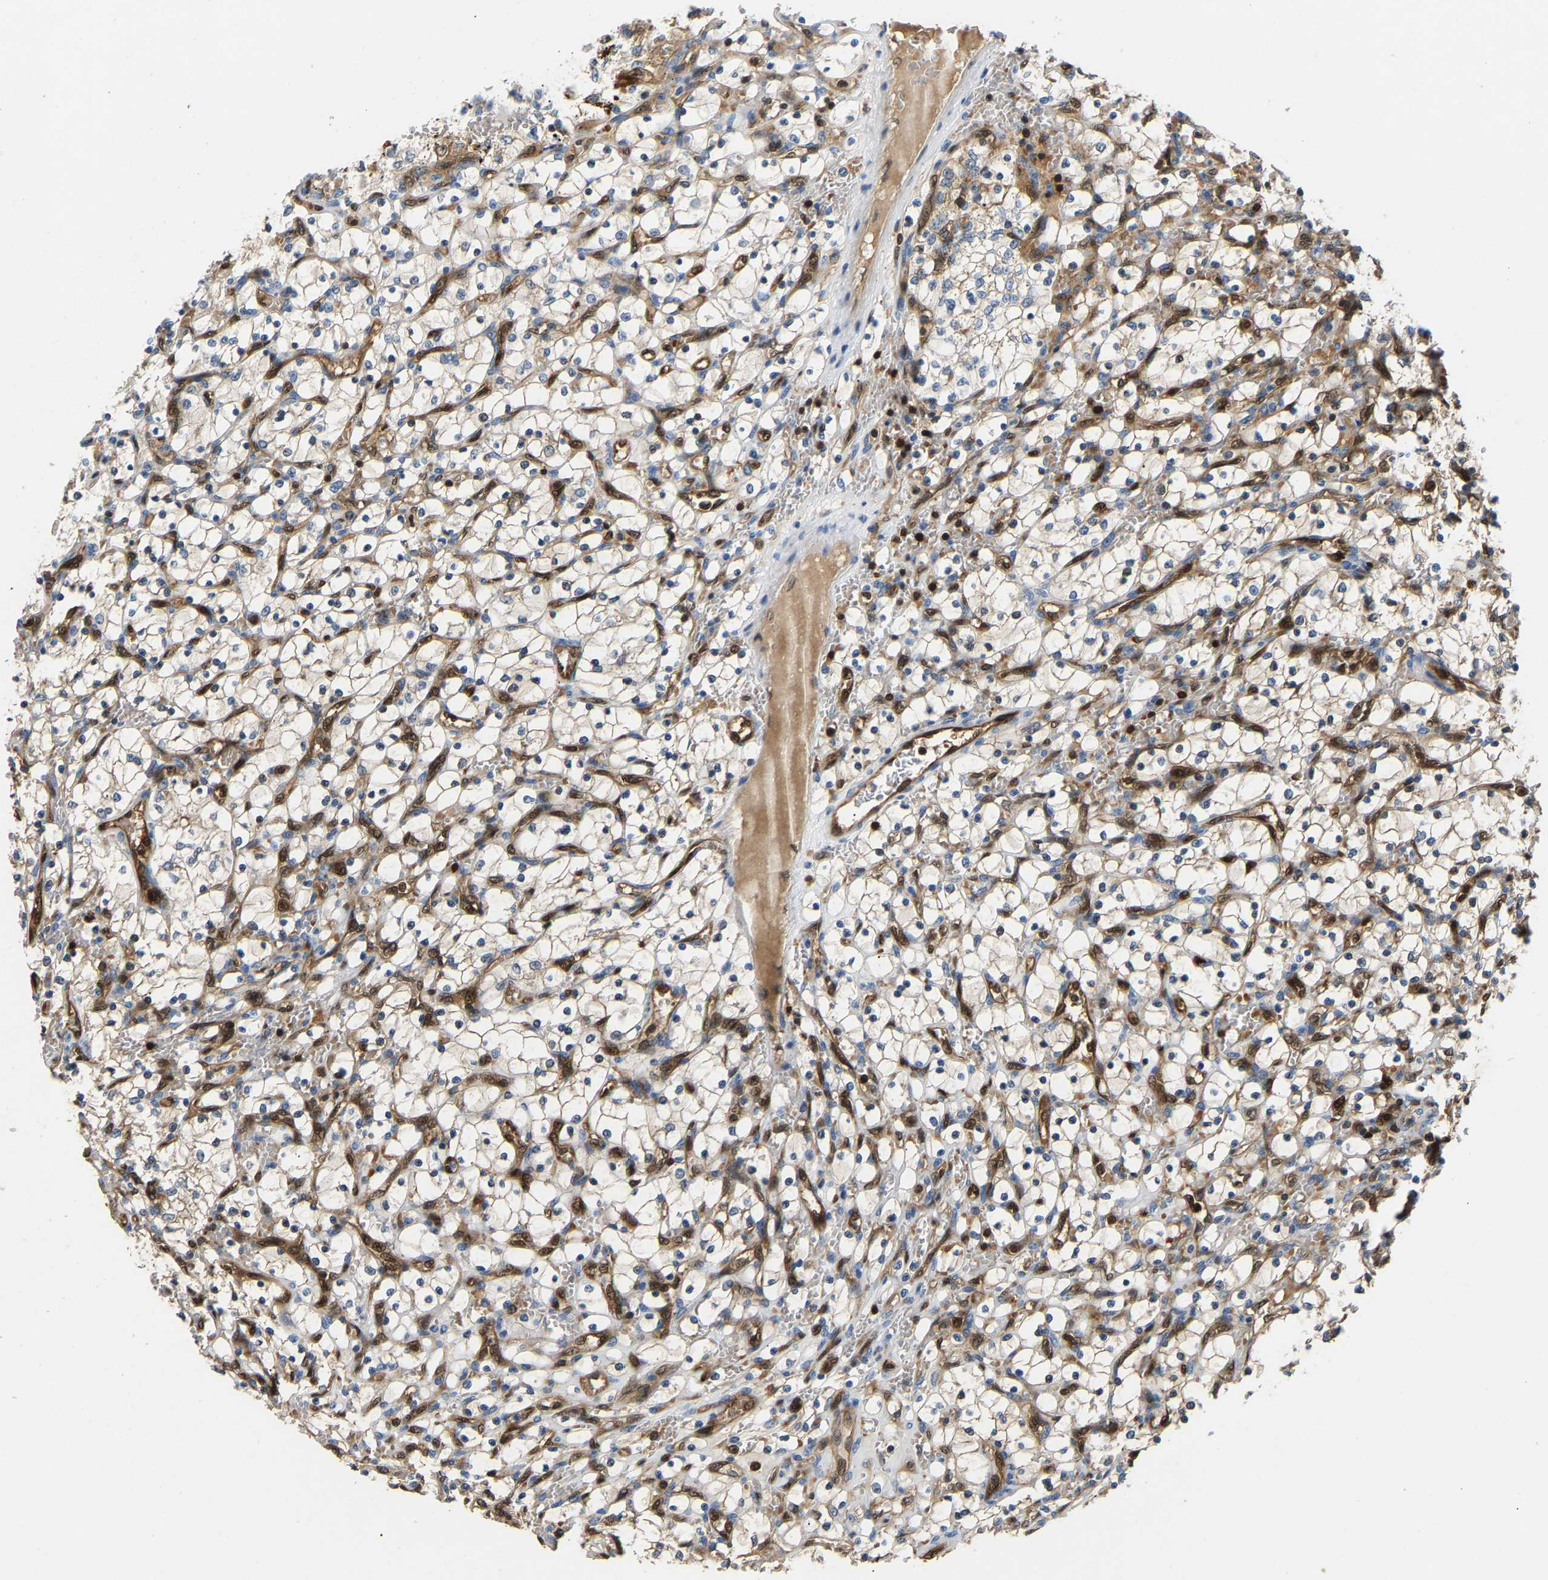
{"staining": {"intensity": "negative", "quantity": "none", "location": "none"}, "tissue": "renal cancer", "cell_type": "Tumor cells", "image_type": "cancer", "snomed": [{"axis": "morphology", "description": "Adenocarcinoma, NOS"}, {"axis": "topography", "description": "Kidney"}], "caption": "Tumor cells show no significant protein staining in renal cancer. (IHC, brightfield microscopy, high magnification).", "gene": "GIMAP7", "patient": {"sex": "female", "age": 69}}